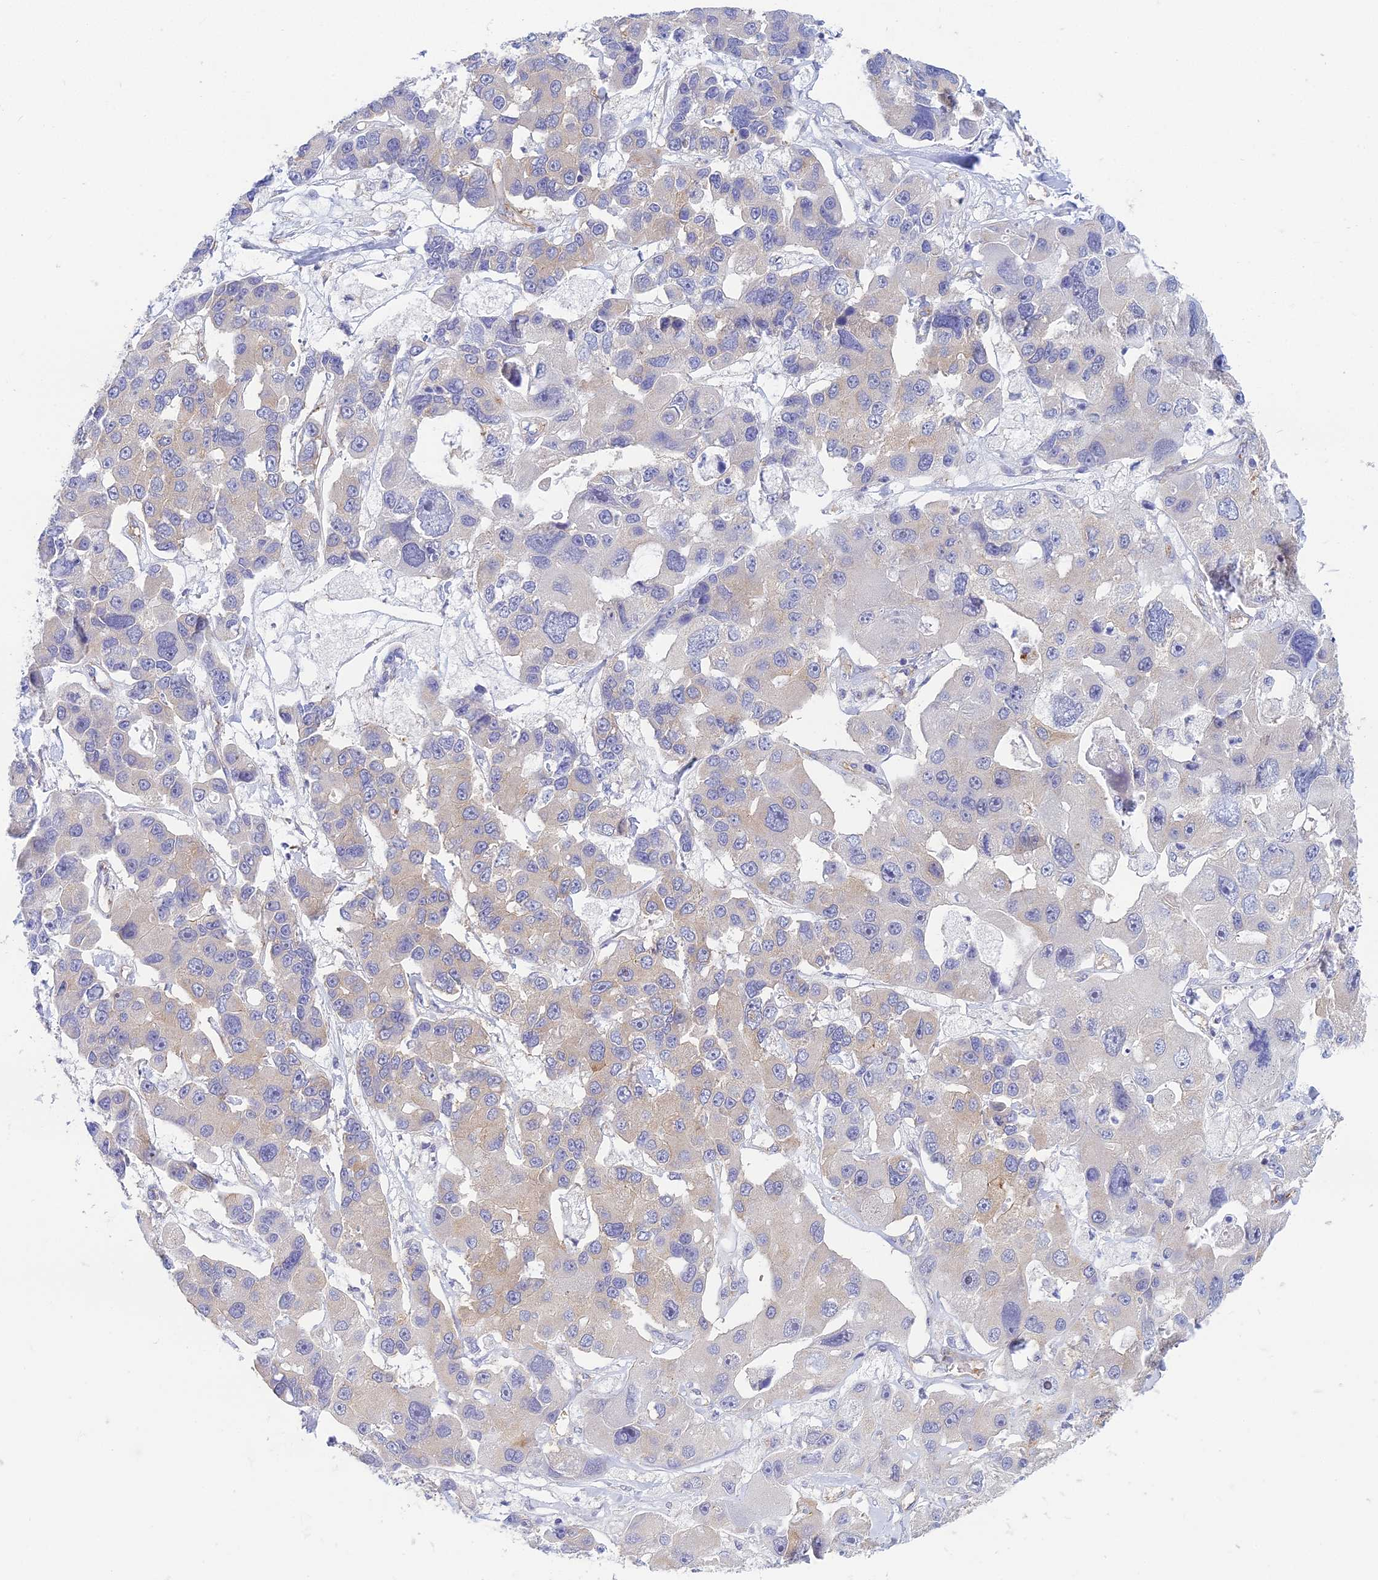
{"staining": {"intensity": "negative", "quantity": "none", "location": "none"}, "tissue": "lung cancer", "cell_type": "Tumor cells", "image_type": "cancer", "snomed": [{"axis": "morphology", "description": "Adenocarcinoma, NOS"}, {"axis": "topography", "description": "Lung"}], "caption": "The immunohistochemistry micrograph has no significant positivity in tumor cells of lung cancer tissue.", "gene": "ZNF564", "patient": {"sex": "female", "age": 54}}